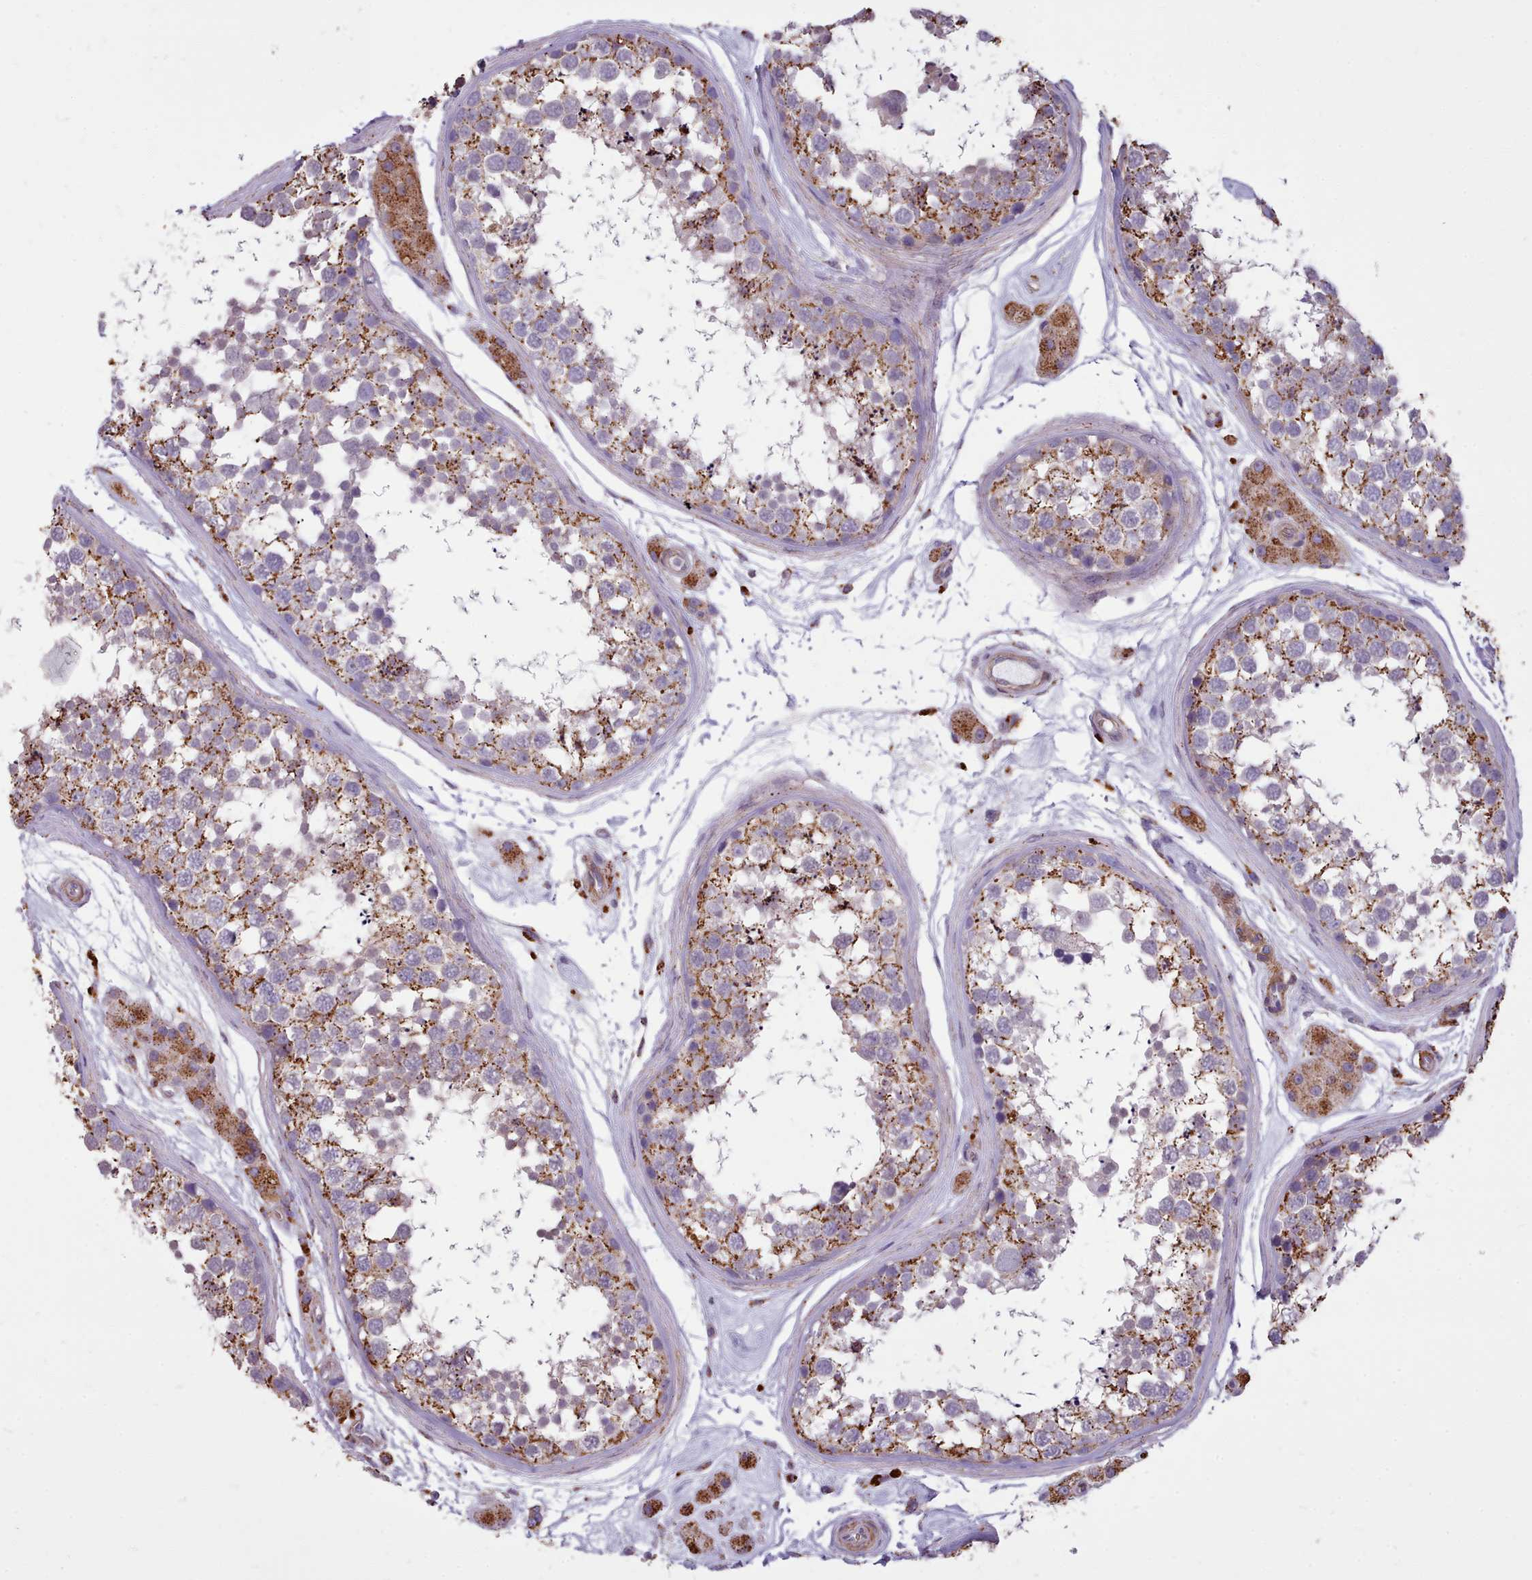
{"staining": {"intensity": "moderate", "quantity": ">75%", "location": "cytoplasmic/membranous"}, "tissue": "testis", "cell_type": "Cells in seminiferous ducts", "image_type": "normal", "snomed": [{"axis": "morphology", "description": "Normal tissue, NOS"}, {"axis": "topography", "description": "Testis"}], "caption": "Testis was stained to show a protein in brown. There is medium levels of moderate cytoplasmic/membranous staining in approximately >75% of cells in seminiferous ducts. Using DAB (brown) and hematoxylin (blue) stains, captured at high magnification using brightfield microscopy.", "gene": "PACSIN3", "patient": {"sex": "male", "age": 56}}